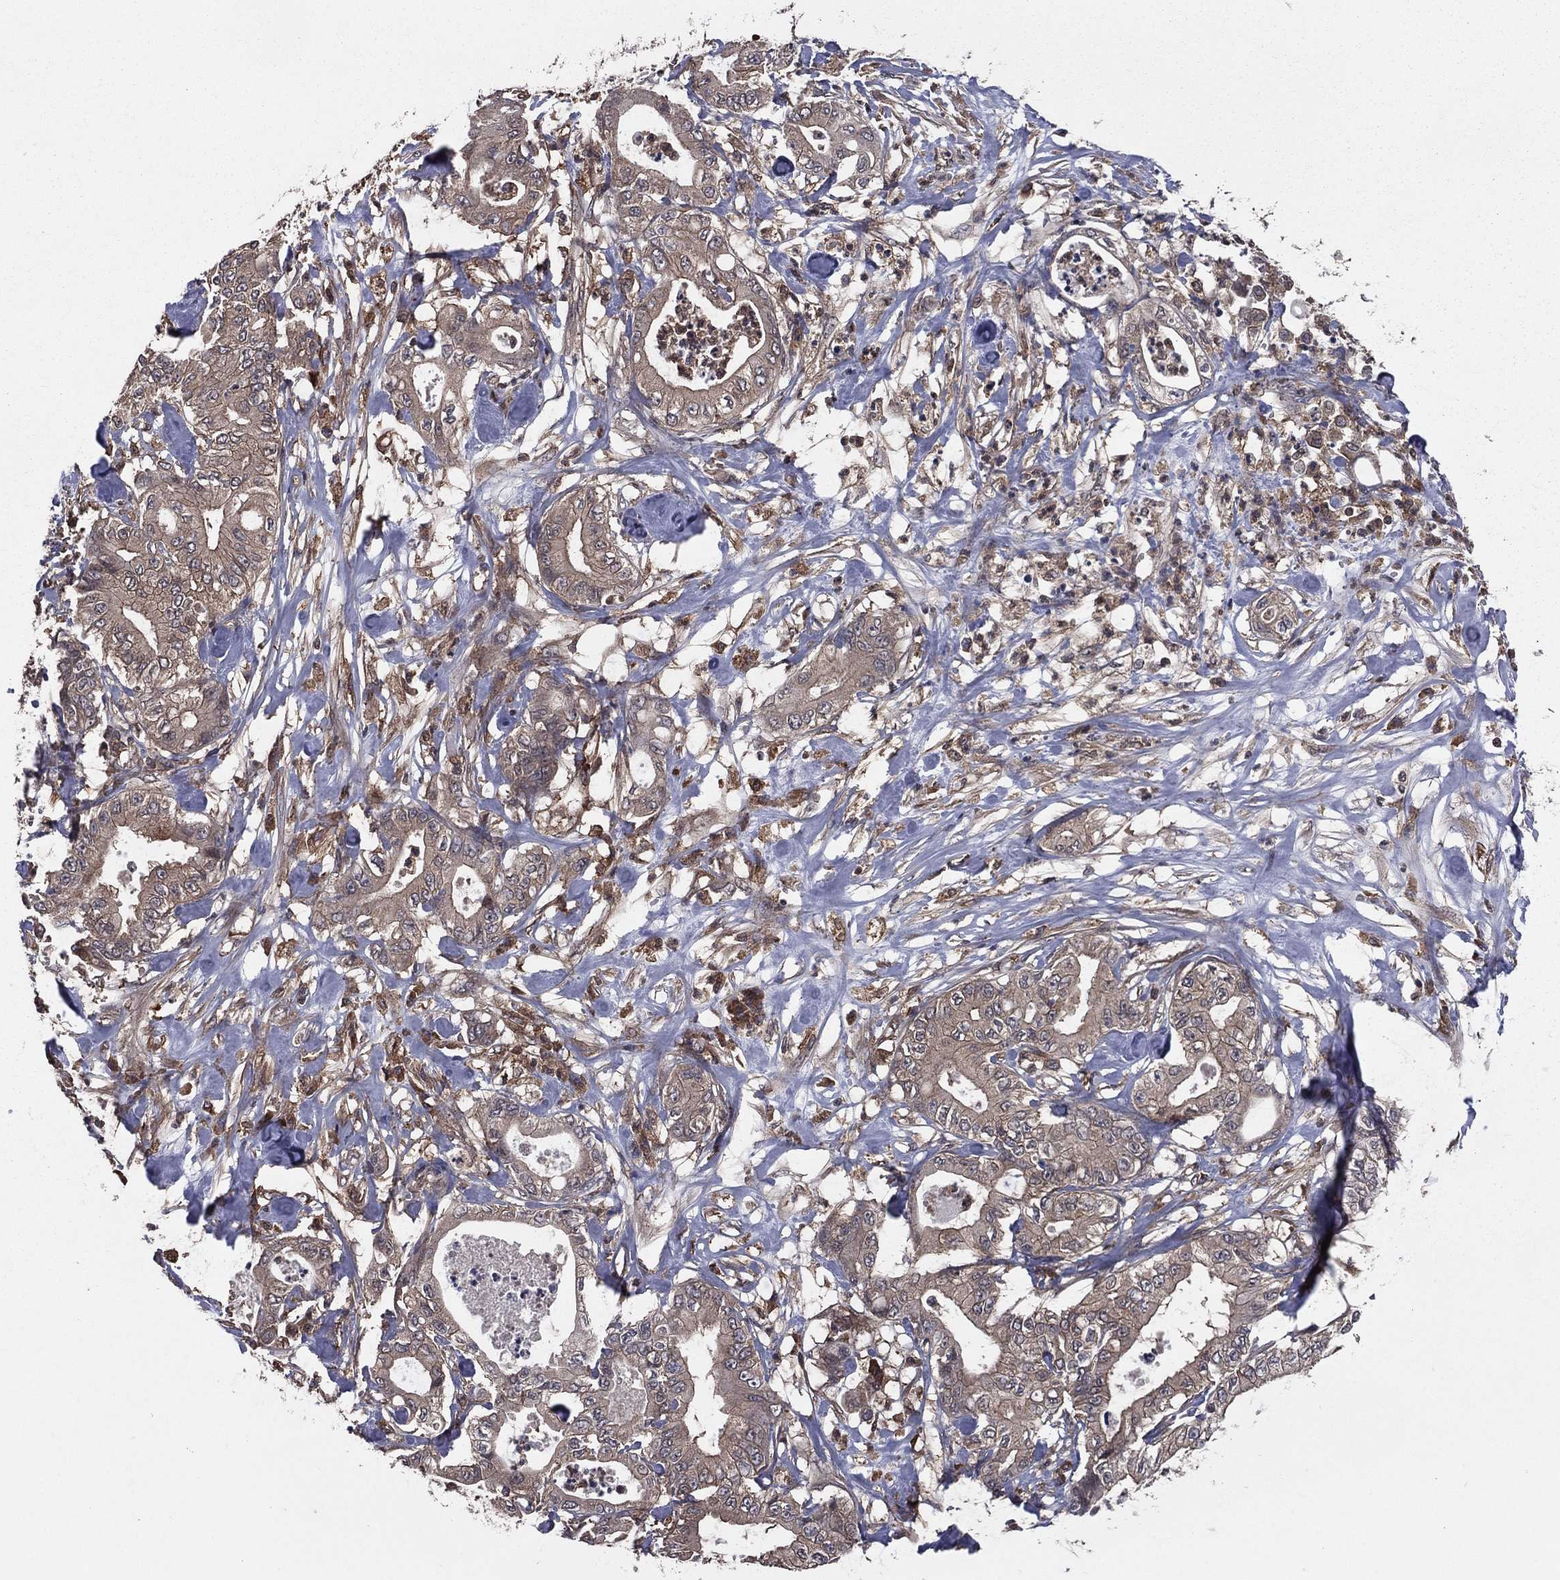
{"staining": {"intensity": "negative", "quantity": "none", "location": "none"}, "tissue": "pancreatic cancer", "cell_type": "Tumor cells", "image_type": "cancer", "snomed": [{"axis": "morphology", "description": "Adenocarcinoma, NOS"}, {"axis": "topography", "description": "Pancreas"}], "caption": "A micrograph of pancreatic cancer stained for a protein shows no brown staining in tumor cells.", "gene": "CERT1", "patient": {"sex": "male", "age": 71}}